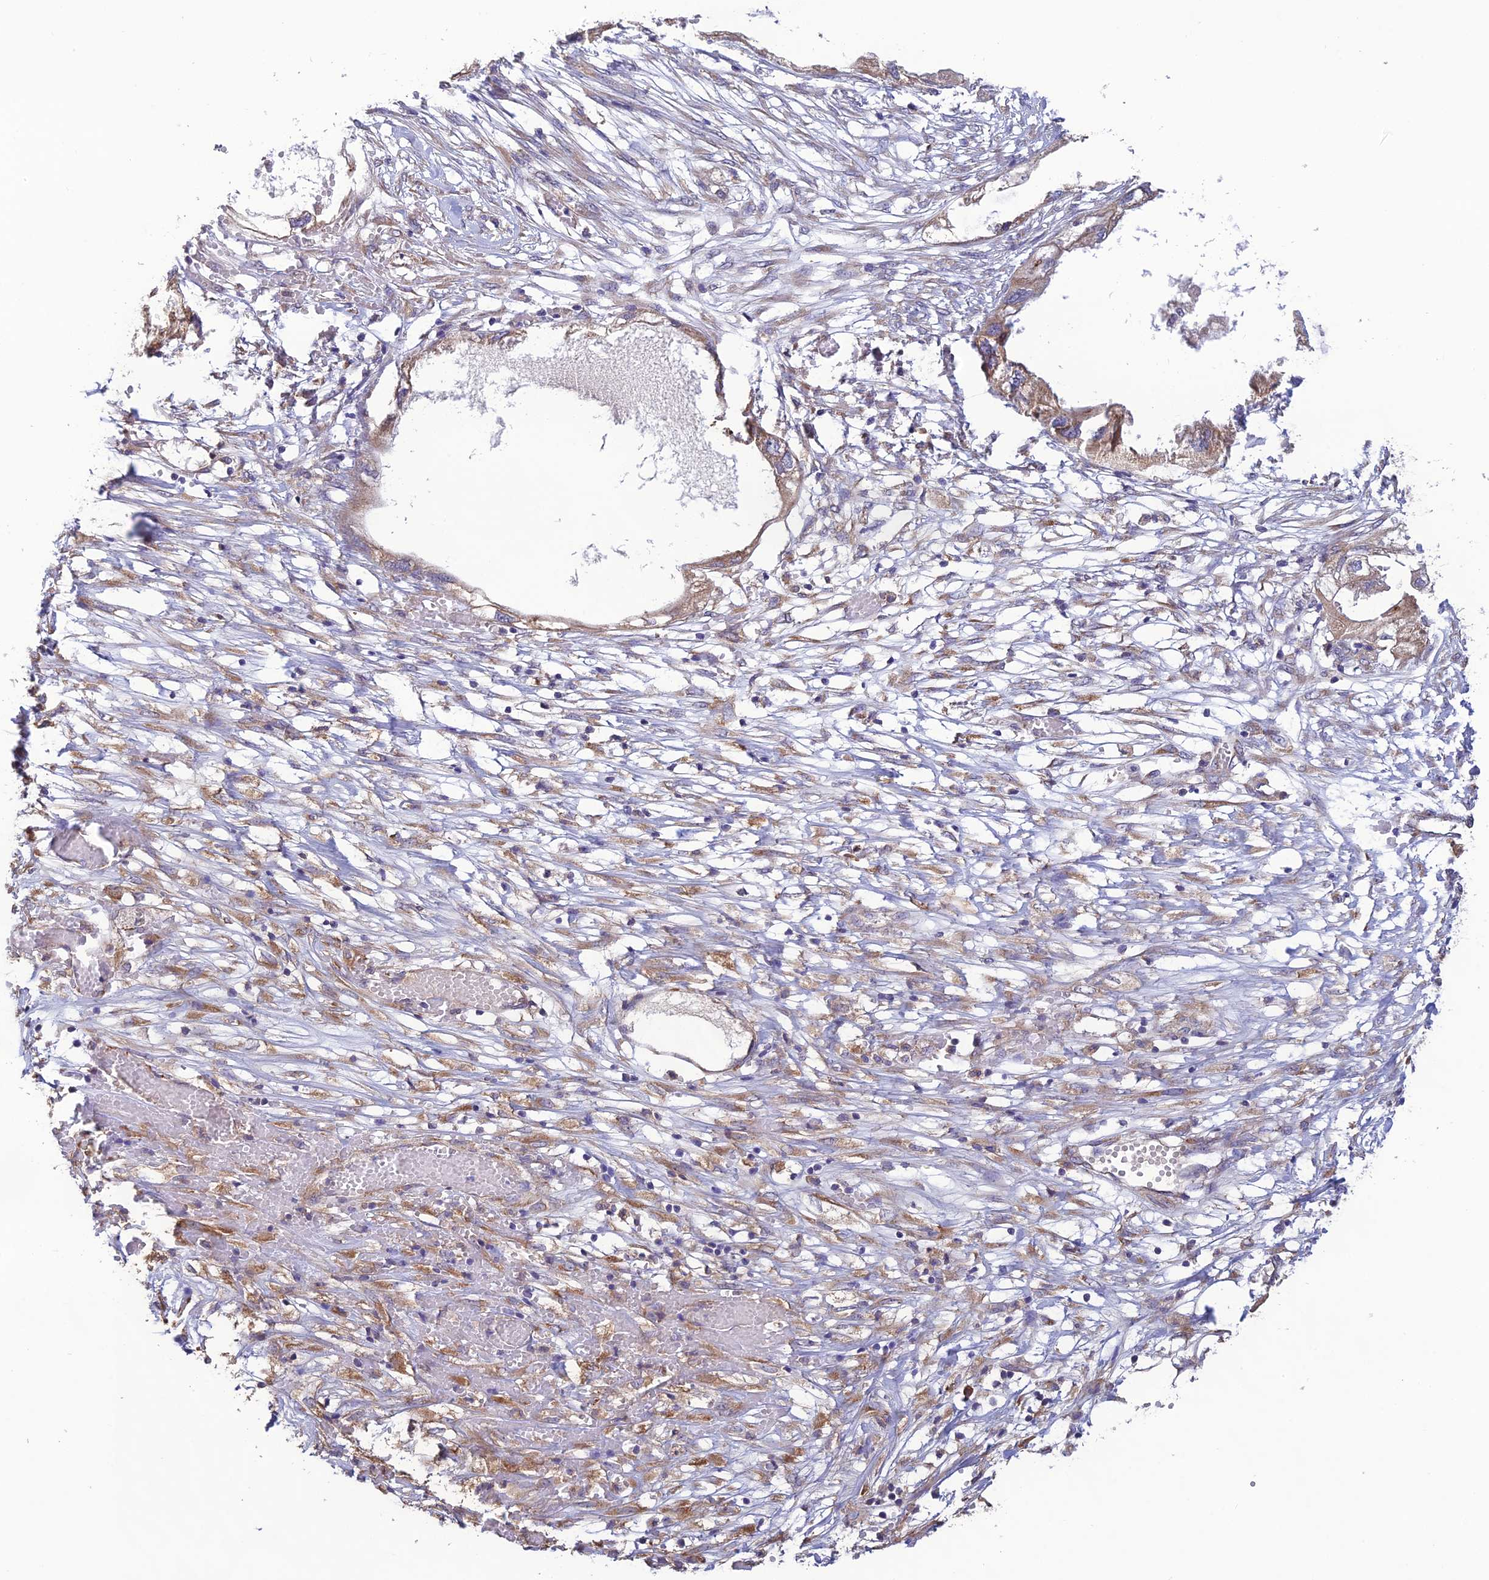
{"staining": {"intensity": "moderate", "quantity": ">75%", "location": "cytoplasmic/membranous"}, "tissue": "endometrial cancer", "cell_type": "Tumor cells", "image_type": "cancer", "snomed": [{"axis": "morphology", "description": "Adenocarcinoma, NOS"}, {"axis": "morphology", "description": "Adenocarcinoma, metastatic, NOS"}, {"axis": "topography", "description": "Adipose tissue"}, {"axis": "topography", "description": "Endometrium"}], "caption": "Immunohistochemical staining of human metastatic adenocarcinoma (endometrial) exhibits medium levels of moderate cytoplasmic/membranous staining in about >75% of tumor cells. The staining was performed using DAB (3,3'-diaminobenzidine), with brown indicating positive protein expression. Nuclei are stained blue with hematoxylin.", "gene": "MRNIP", "patient": {"sex": "female", "age": 67}}